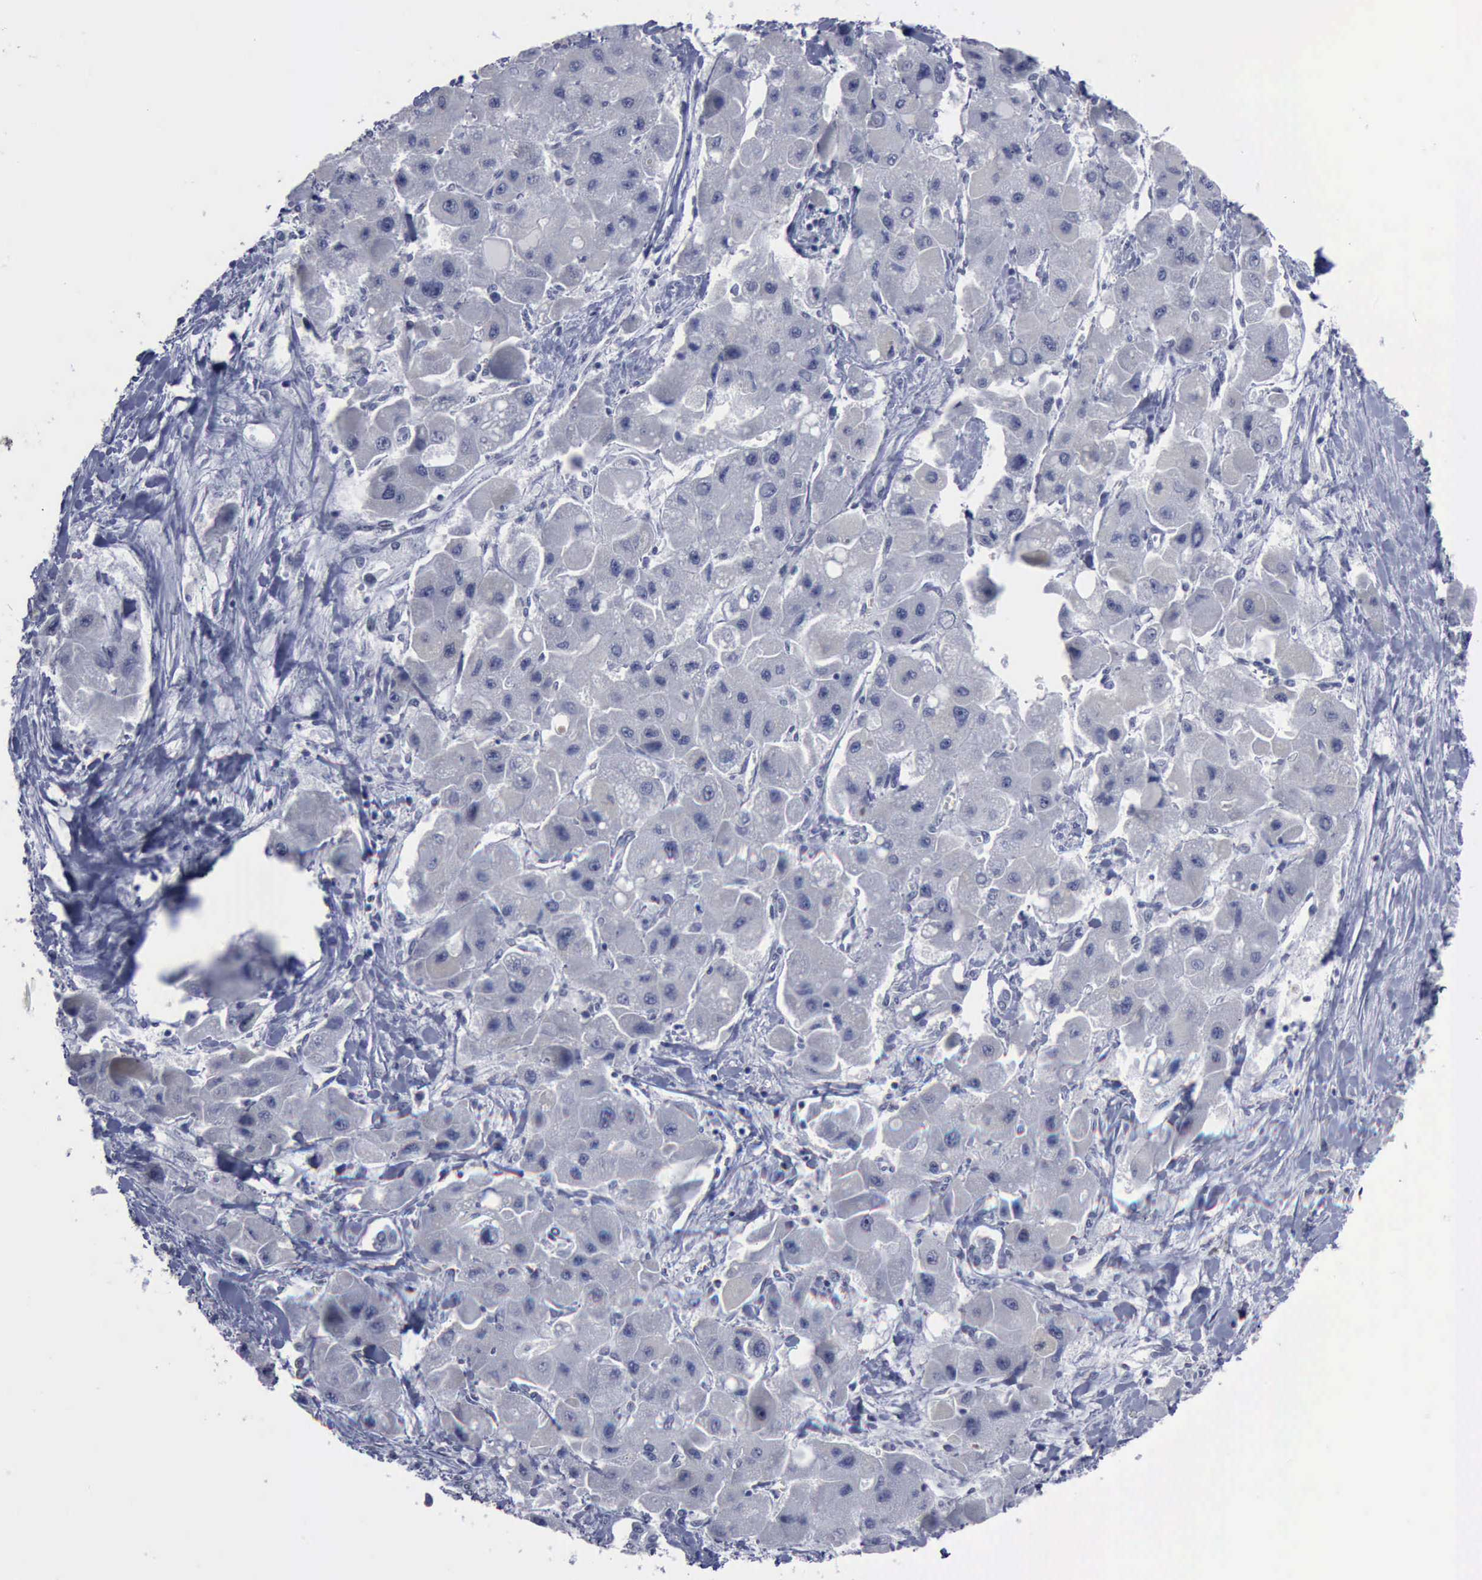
{"staining": {"intensity": "negative", "quantity": "none", "location": "none"}, "tissue": "liver cancer", "cell_type": "Tumor cells", "image_type": "cancer", "snomed": [{"axis": "morphology", "description": "Carcinoma, Hepatocellular, NOS"}, {"axis": "topography", "description": "Liver"}], "caption": "A histopathology image of hepatocellular carcinoma (liver) stained for a protein displays no brown staining in tumor cells. (Stains: DAB immunohistochemistry with hematoxylin counter stain, Microscopy: brightfield microscopy at high magnification).", "gene": "BRD1", "patient": {"sex": "male", "age": 24}}